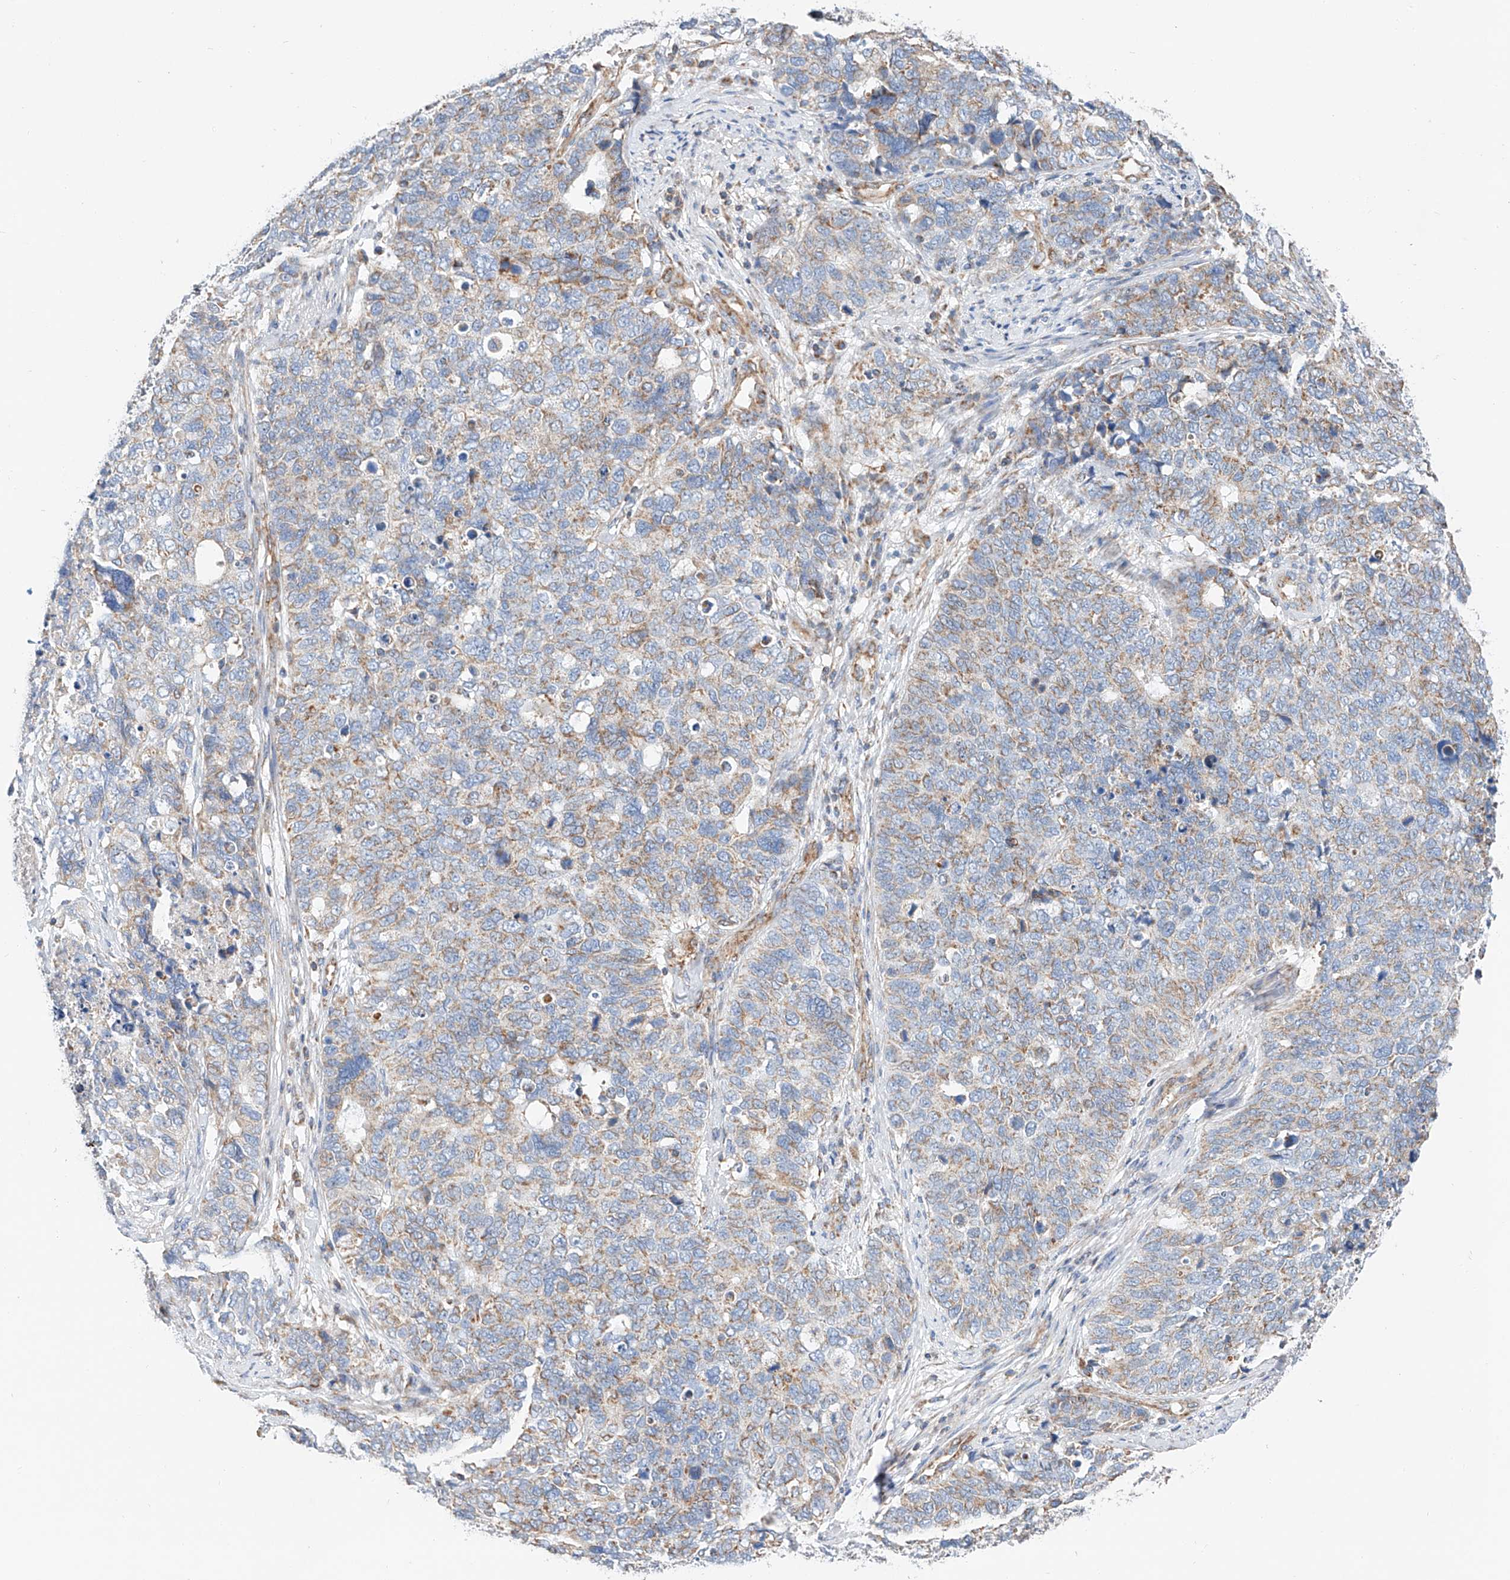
{"staining": {"intensity": "weak", "quantity": "25%-75%", "location": "cytoplasmic/membranous"}, "tissue": "cervical cancer", "cell_type": "Tumor cells", "image_type": "cancer", "snomed": [{"axis": "morphology", "description": "Squamous cell carcinoma, NOS"}, {"axis": "topography", "description": "Cervix"}], "caption": "Protein analysis of cervical cancer (squamous cell carcinoma) tissue displays weak cytoplasmic/membranous expression in about 25%-75% of tumor cells.", "gene": "NDUFV3", "patient": {"sex": "female", "age": 63}}